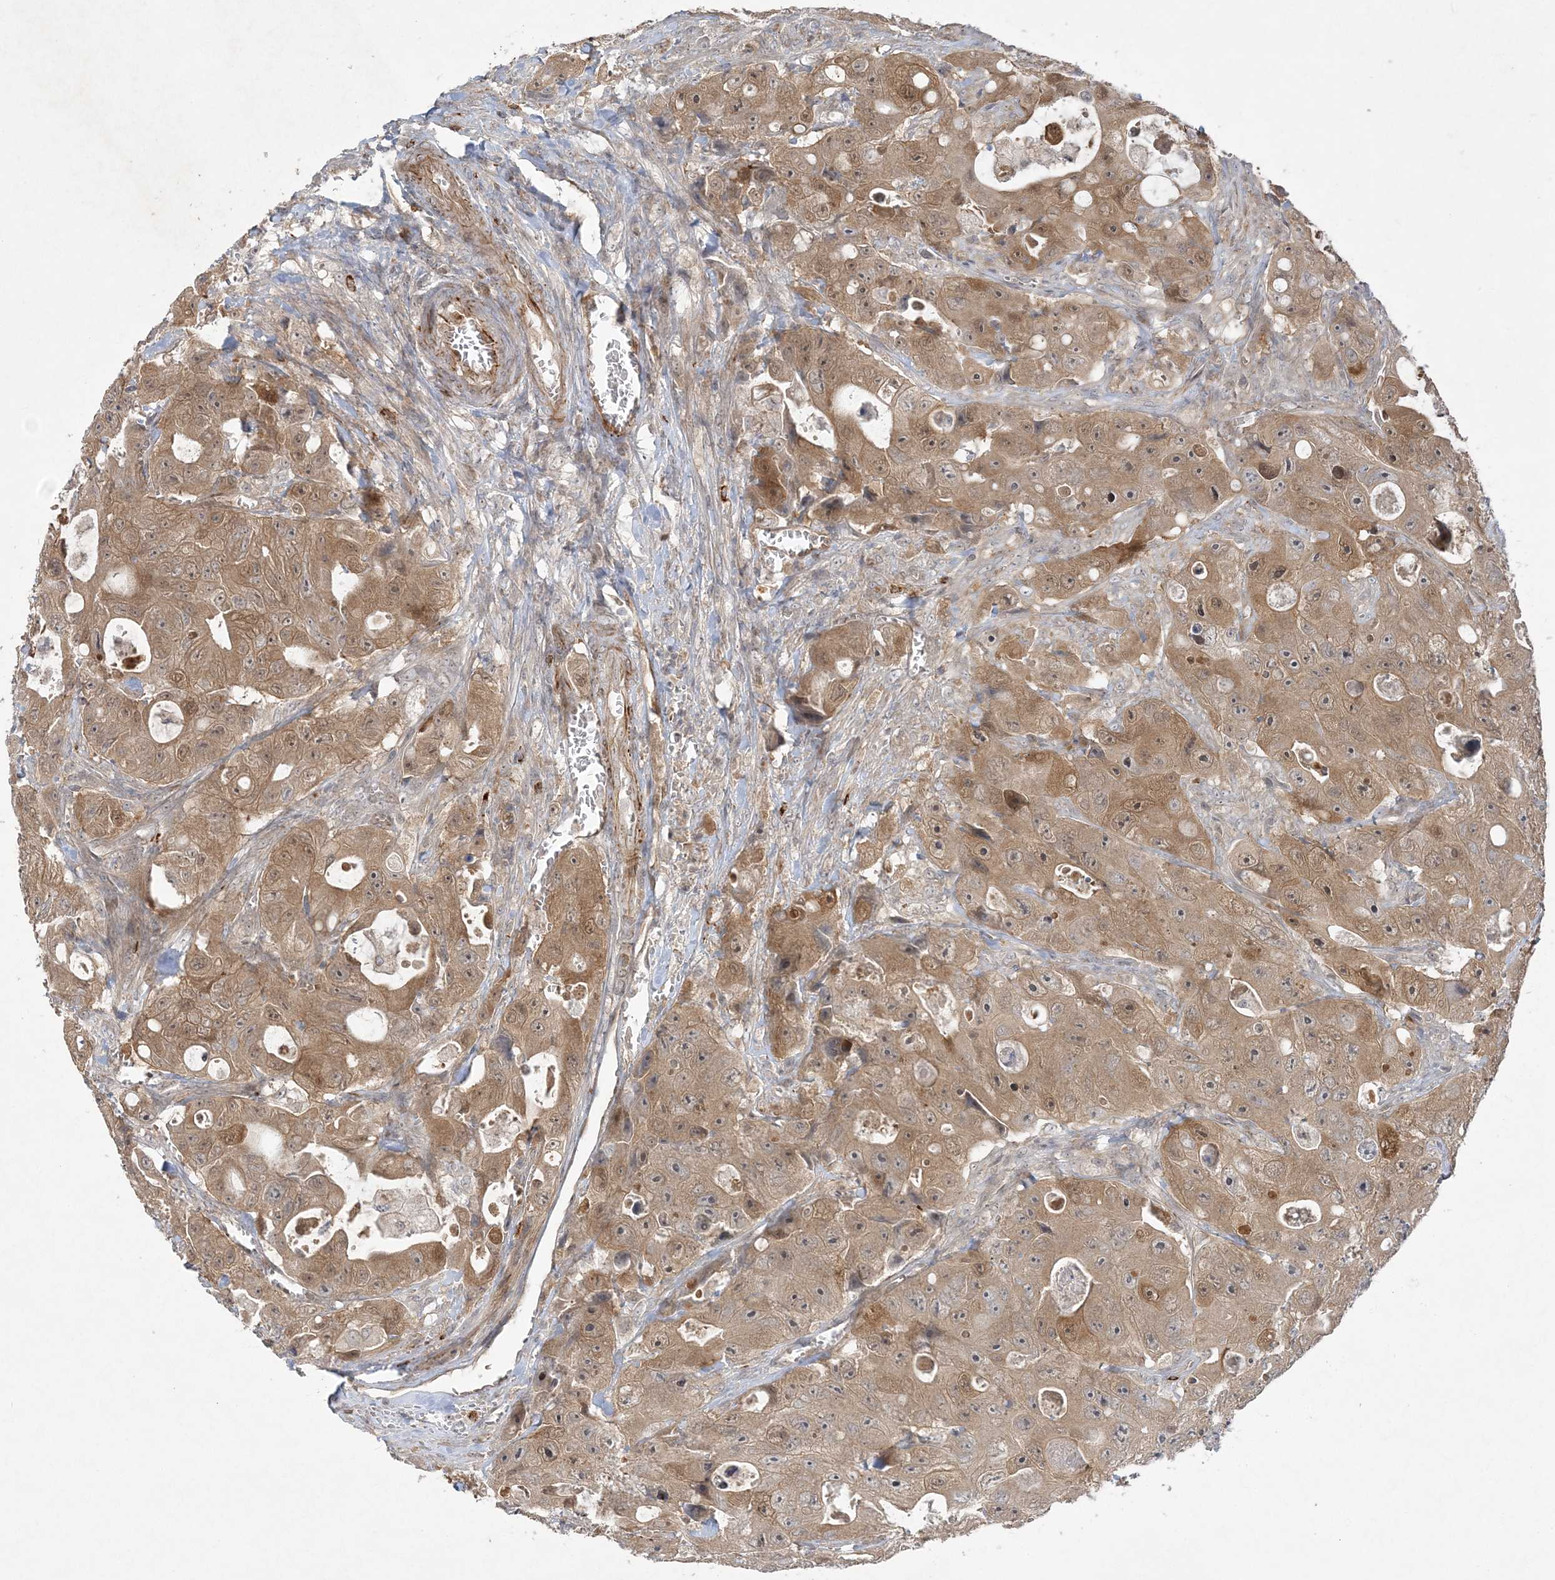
{"staining": {"intensity": "moderate", "quantity": ">75%", "location": "cytoplasmic/membranous,nuclear"}, "tissue": "colorectal cancer", "cell_type": "Tumor cells", "image_type": "cancer", "snomed": [{"axis": "morphology", "description": "Adenocarcinoma, NOS"}, {"axis": "topography", "description": "Colon"}], "caption": "Immunohistochemistry micrograph of neoplastic tissue: human colorectal cancer (adenocarcinoma) stained using immunohistochemistry (IHC) exhibits medium levels of moderate protein expression localized specifically in the cytoplasmic/membranous and nuclear of tumor cells, appearing as a cytoplasmic/membranous and nuclear brown color.", "gene": "INPP1", "patient": {"sex": "female", "age": 46}}